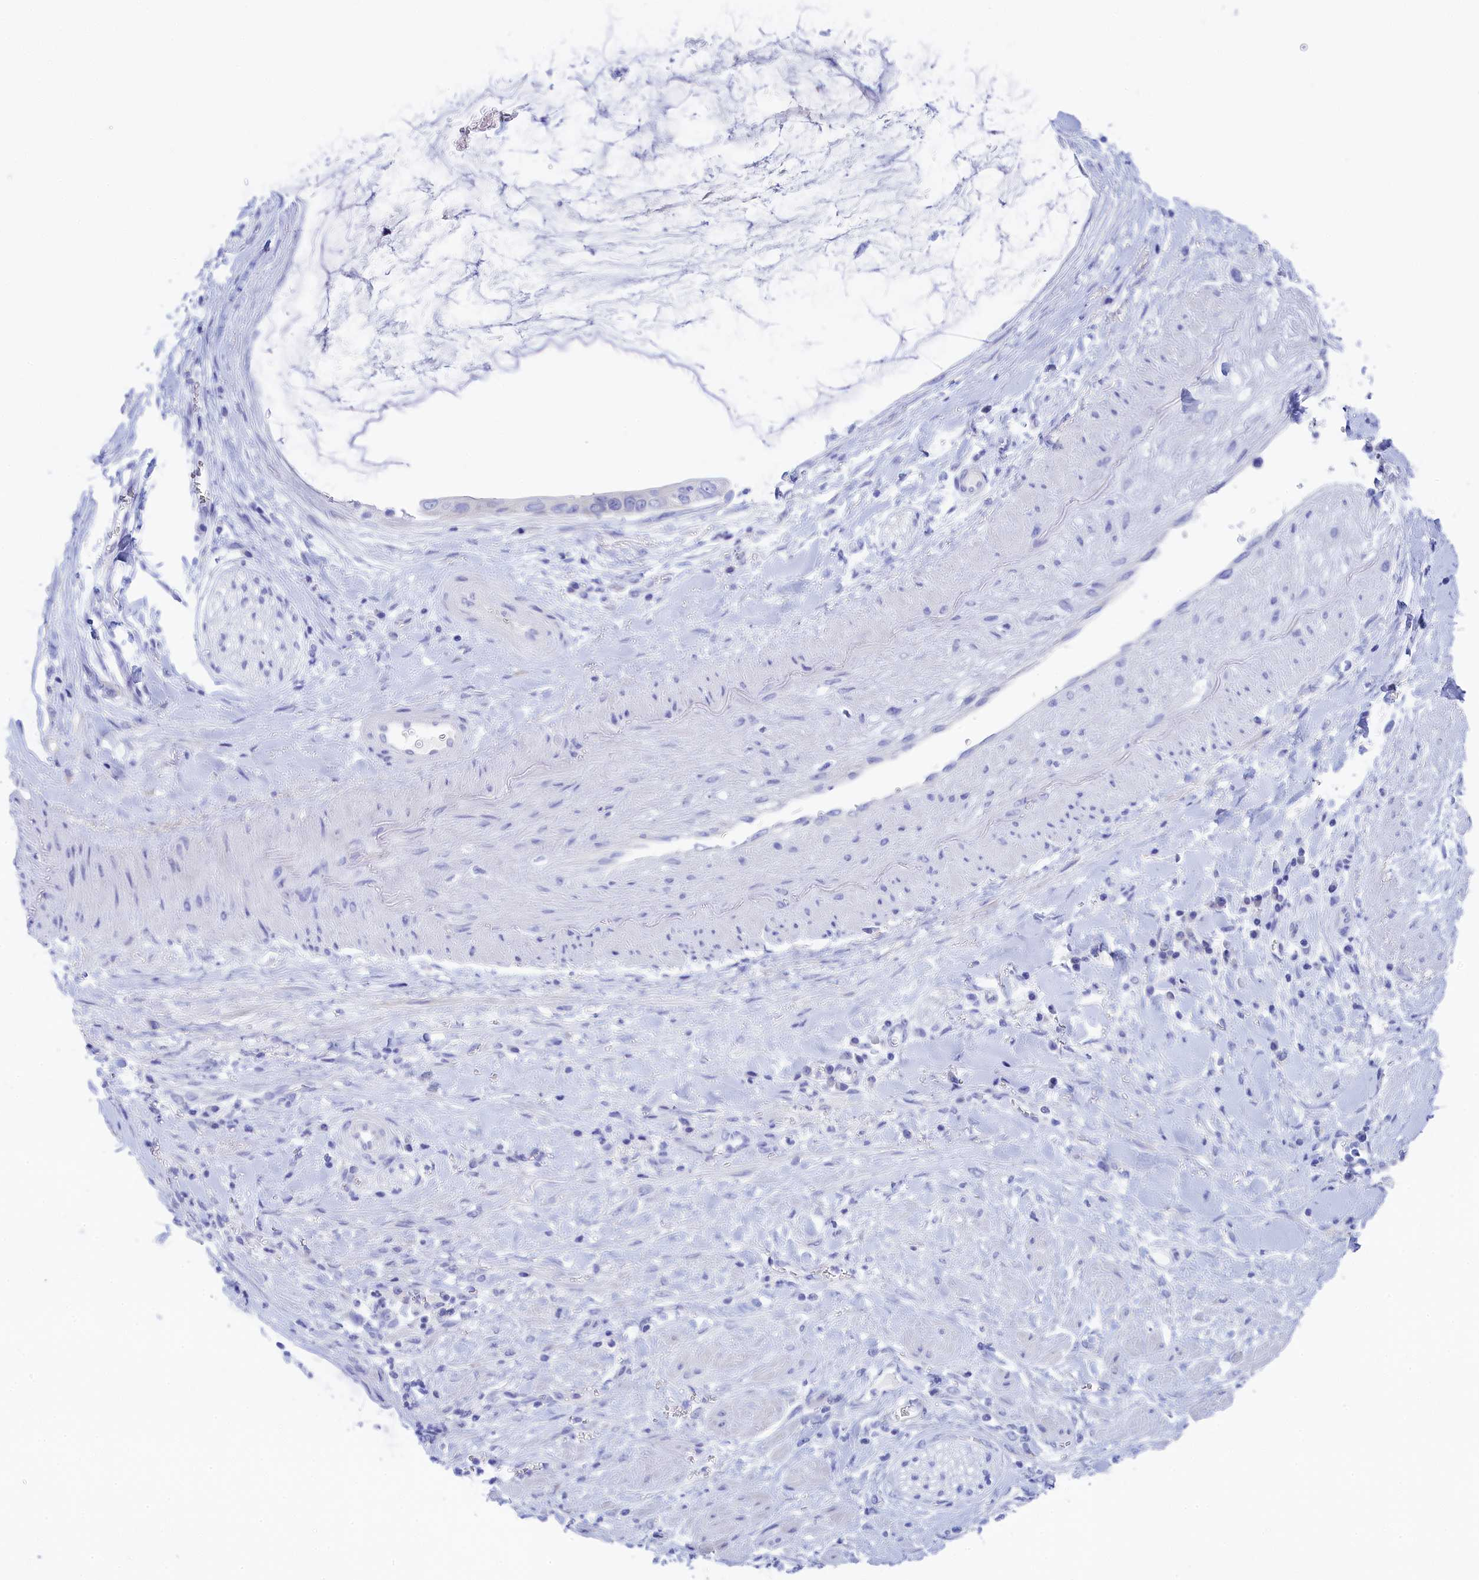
{"staining": {"intensity": "negative", "quantity": "none", "location": "none"}, "tissue": "pancreatic cancer", "cell_type": "Tumor cells", "image_type": "cancer", "snomed": [{"axis": "morphology", "description": "Adenocarcinoma, NOS"}, {"axis": "topography", "description": "Pancreas"}], "caption": "Immunohistochemistry histopathology image of neoplastic tissue: human adenocarcinoma (pancreatic) stained with DAB exhibits no significant protein staining in tumor cells.", "gene": "TRIM10", "patient": {"sex": "male", "age": 75}}